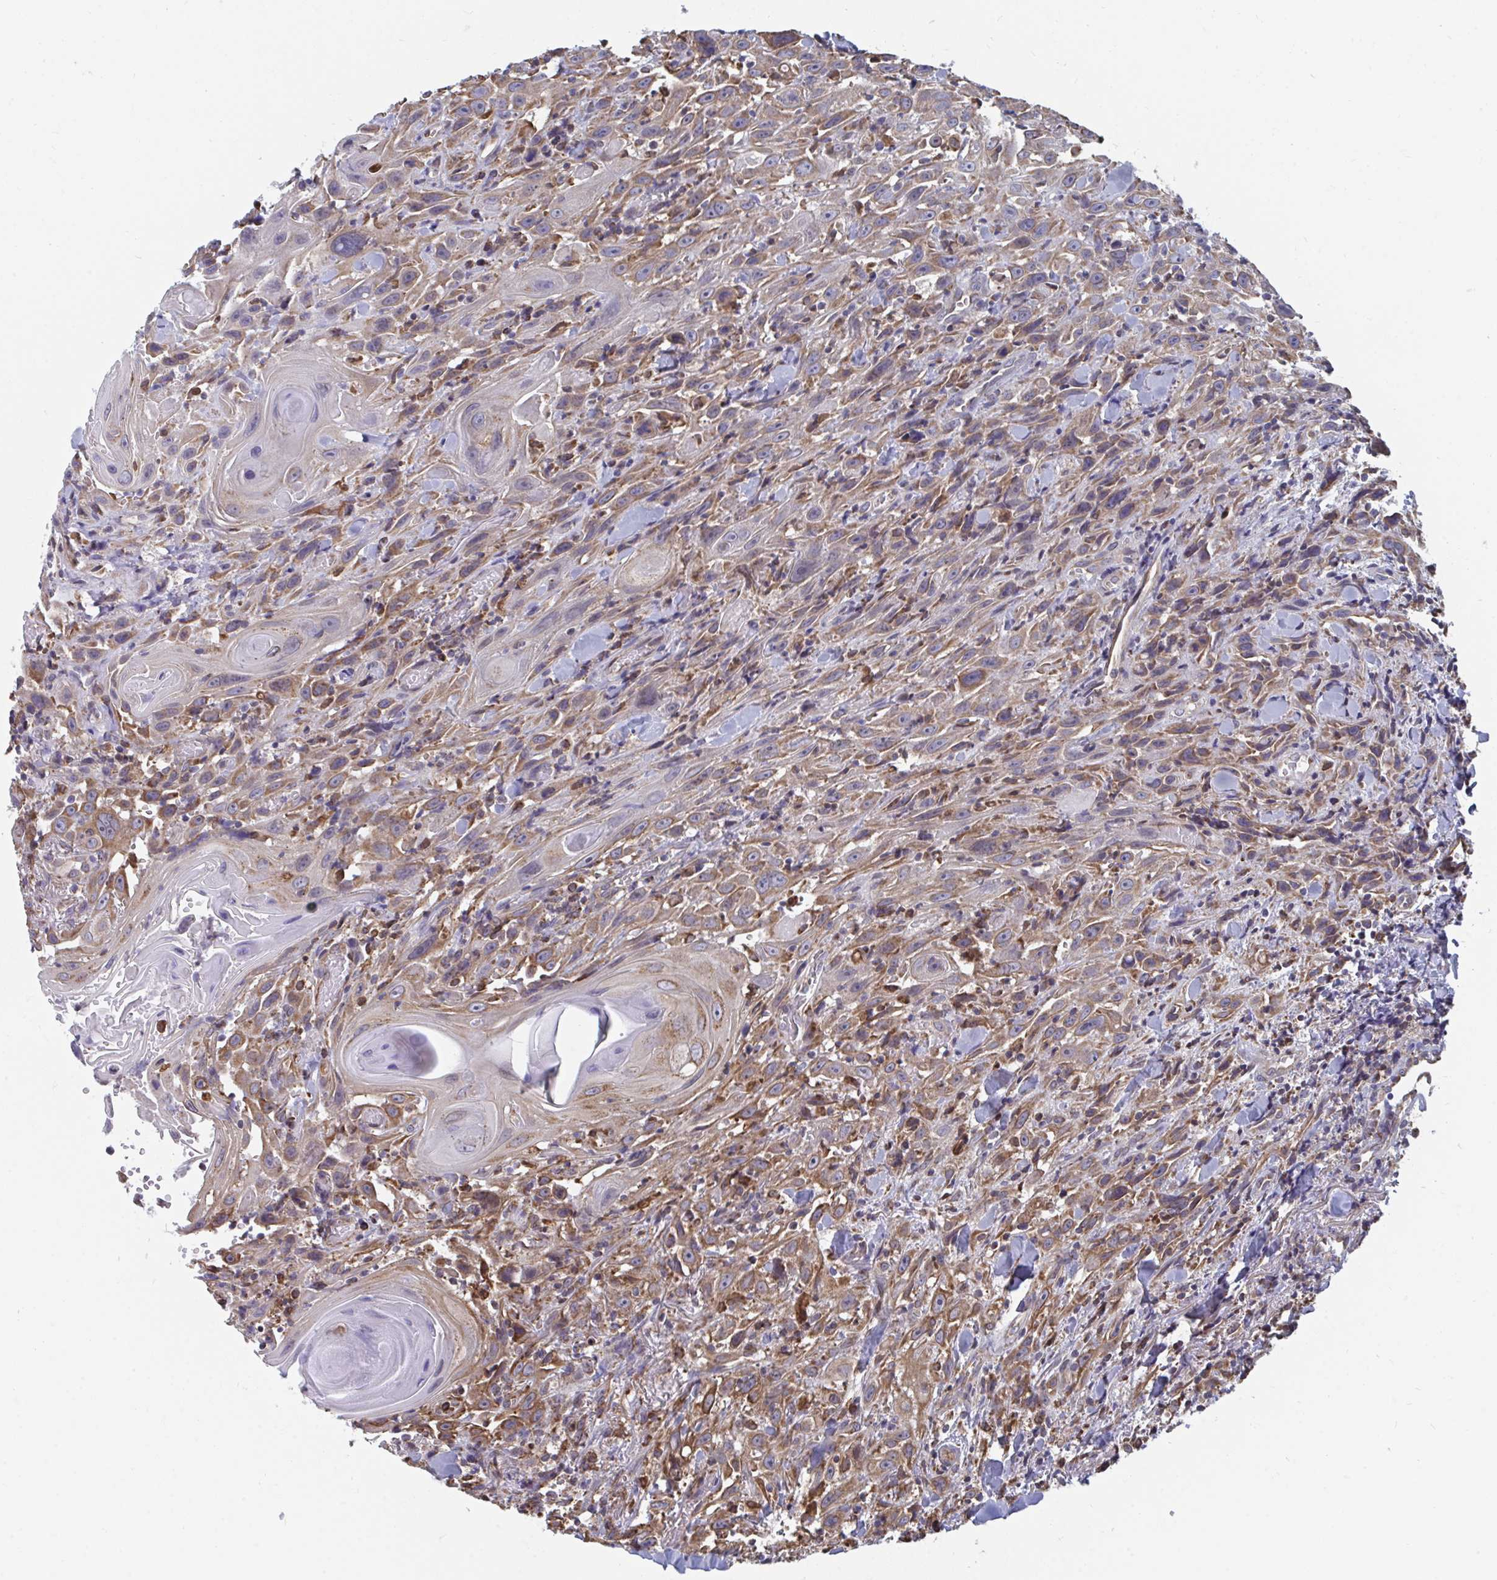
{"staining": {"intensity": "moderate", "quantity": ">75%", "location": "cytoplasmic/membranous"}, "tissue": "head and neck cancer", "cell_type": "Tumor cells", "image_type": "cancer", "snomed": [{"axis": "morphology", "description": "Squamous cell carcinoma, NOS"}, {"axis": "topography", "description": "Head-Neck"}], "caption": "Head and neck cancer was stained to show a protein in brown. There is medium levels of moderate cytoplasmic/membranous staining in about >75% of tumor cells. (DAB (3,3'-diaminobenzidine) IHC, brown staining for protein, blue staining for nuclei).", "gene": "ELAVL1", "patient": {"sex": "female", "age": 95}}